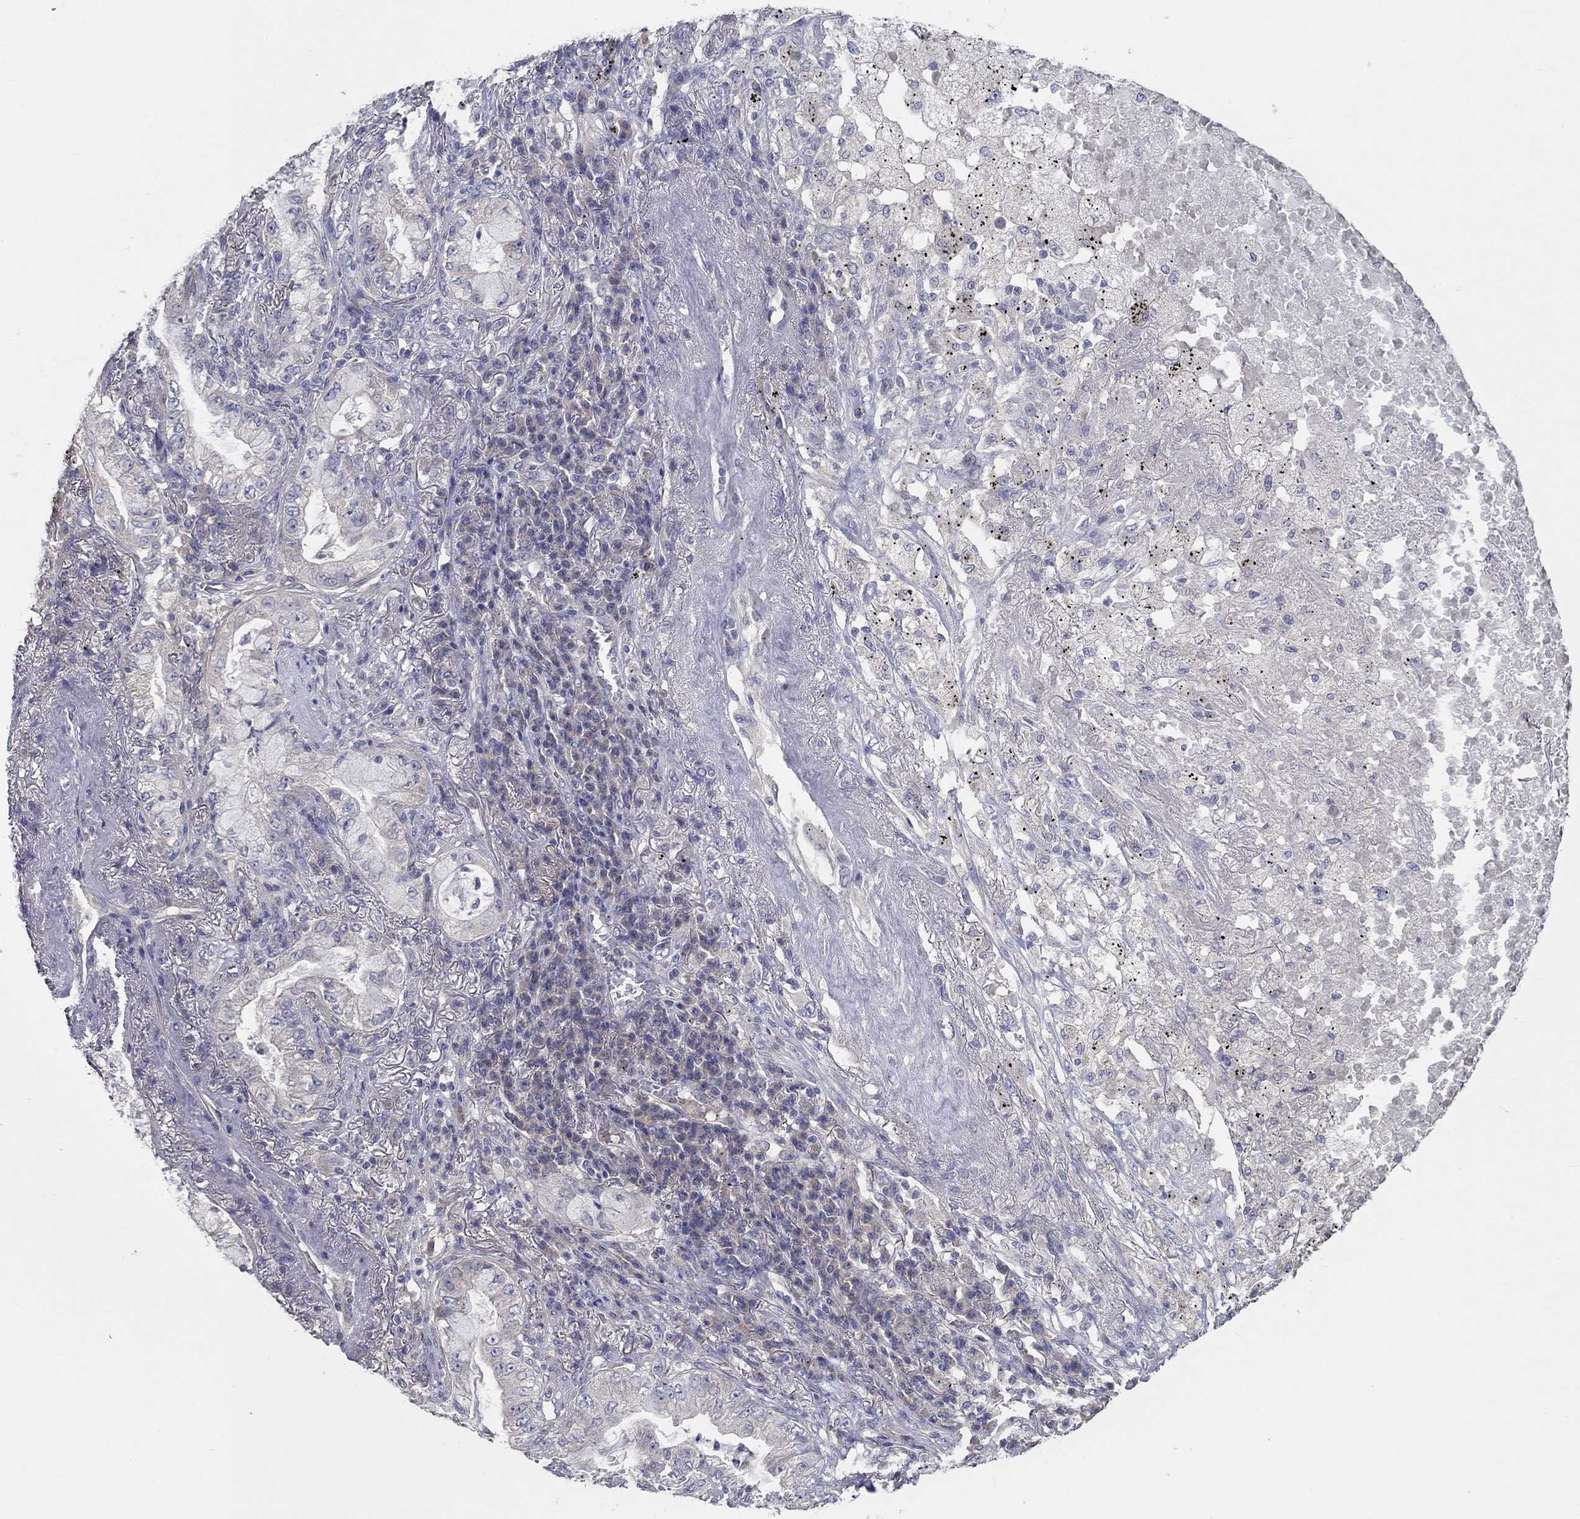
{"staining": {"intensity": "negative", "quantity": "none", "location": "none"}, "tissue": "lung cancer", "cell_type": "Tumor cells", "image_type": "cancer", "snomed": [{"axis": "morphology", "description": "Adenocarcinoma, NOS"}, {"axis": "topography", "description": "Lung"}], "caption": "A high-resolution photomicrograph shows IHC staining of lung cancer, which demonstrates no significant expression in tumor cells. Nuclei are stained in blue.", "gene": "DOCK3", "patient": {"sex": "female", "age": 73}}